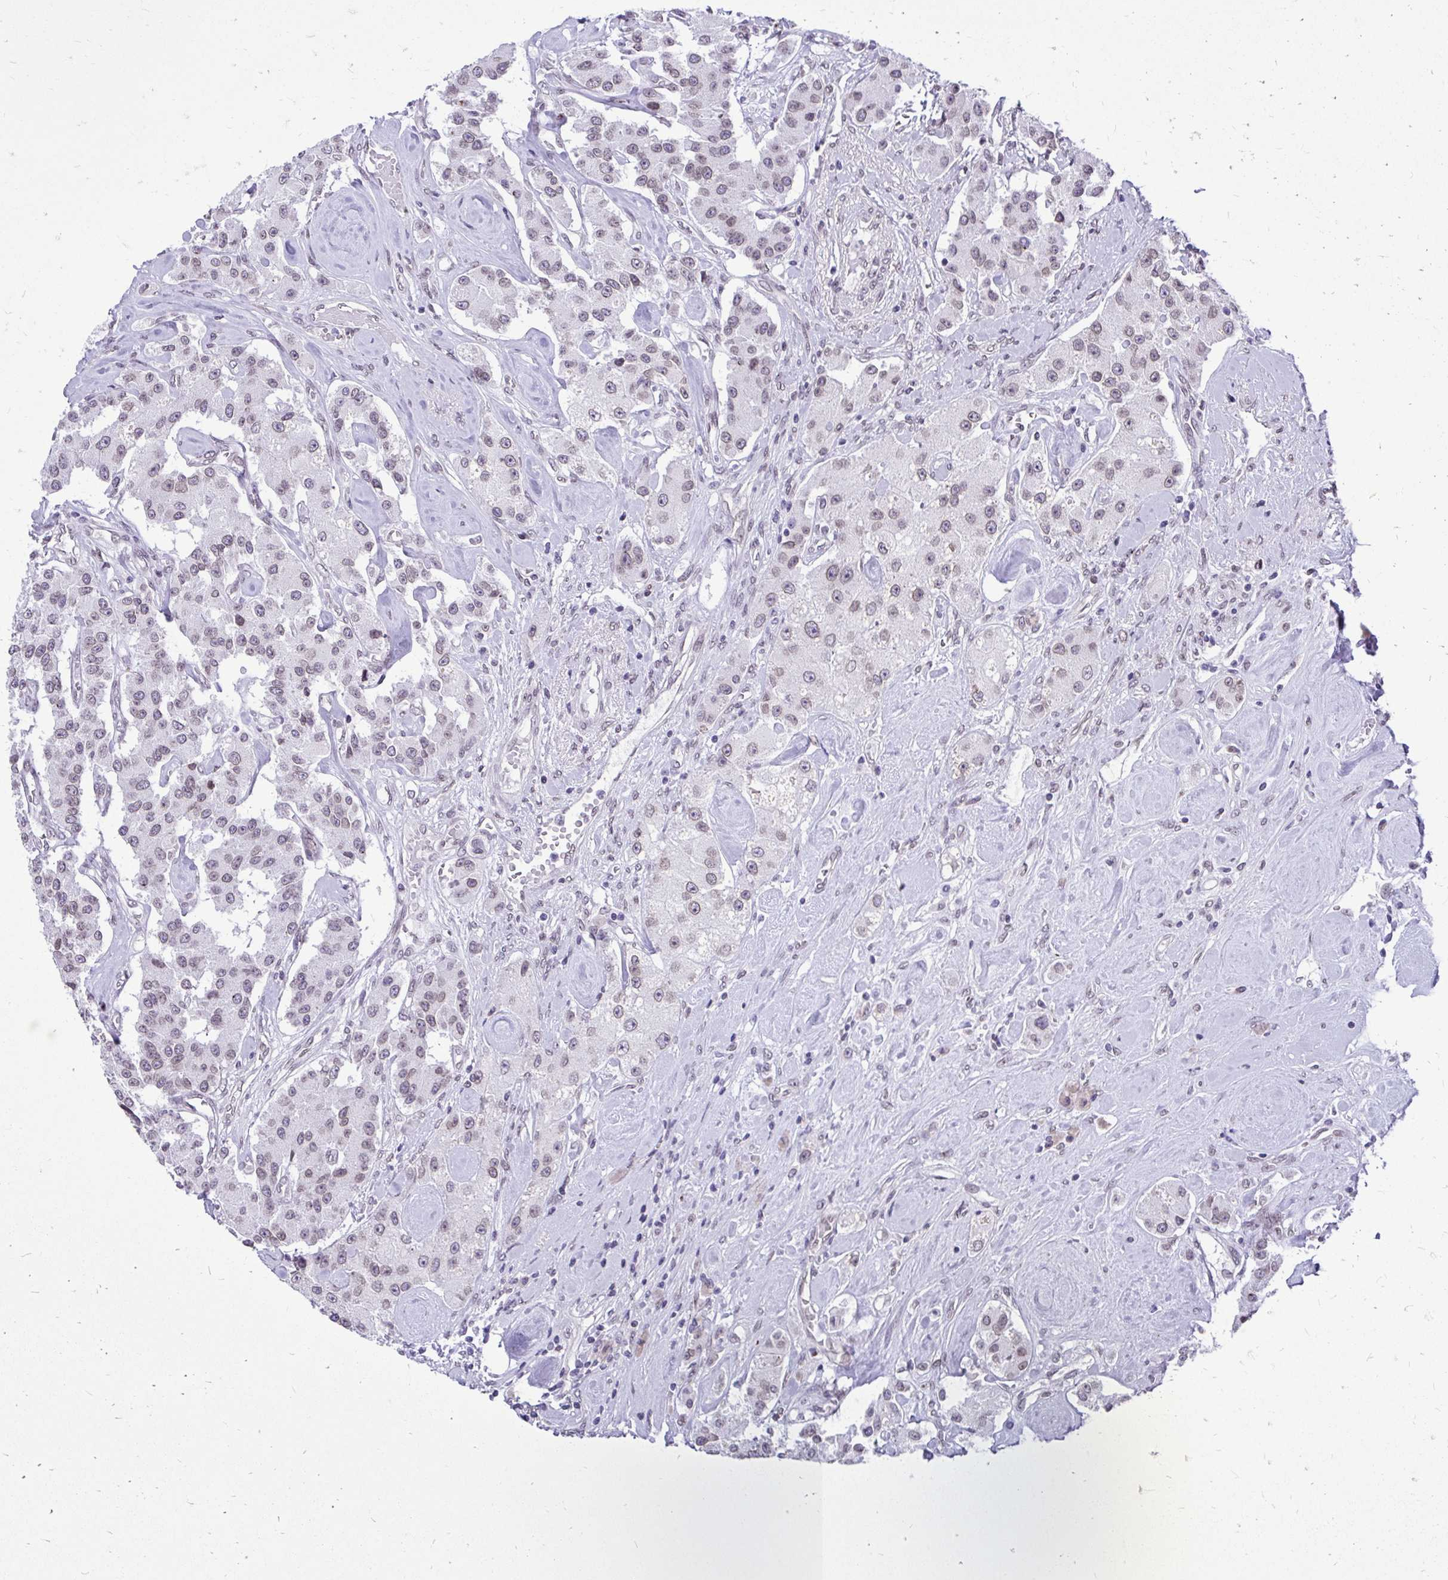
{"staining": {"intensity": "weak", "quantity": "25%-75%", "location": "nuclear"}, "tissue": "carcinoid", "cell_type": "Tumor cells", "image_type": "cancer", "snomed": [{"axis": "morphology", "description": "Carcinoid, malignant, NOS"}, {"axis": "topography", "description": "Pancreas"}], "caption": "The photomicrograph demonstrates a brown stain indicating the presence of a protein in the nuclear of tumor cells in carcinoid.", "gene": "BANF1", "patient": {"sex": "male", "age": 41}}